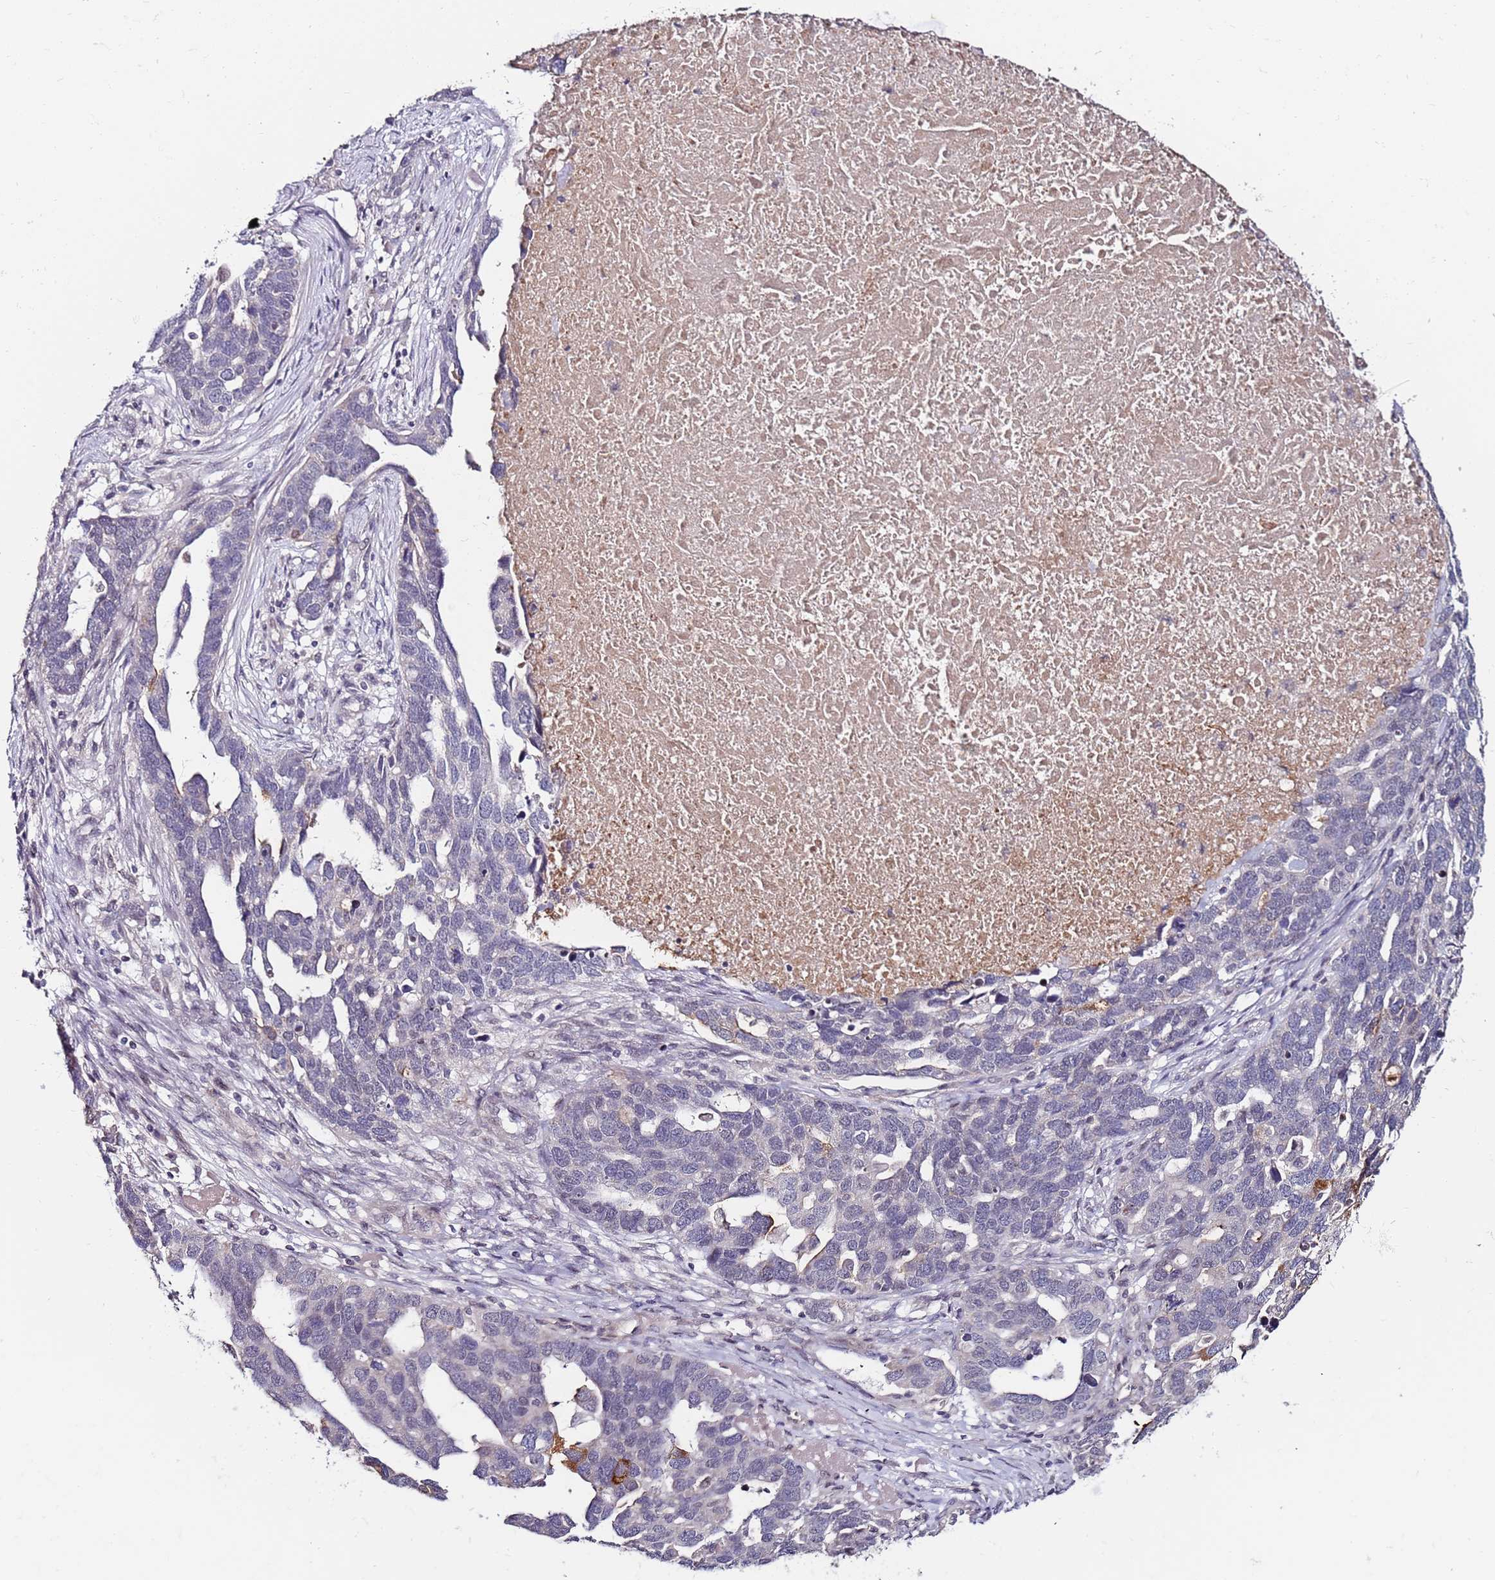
{"staining": {"intensity": "negative", "quantity": "none", "location": "none"}, "tissue": "ovarian cancer", "cell_type": "Tumor cells", "image_type": "cancer", "snomed": [{"axis": "morphology", "description": "Cystadenocarcinoma, serous, NOS"}, {"axis": "topography", "description": "Ovary"}], "caption": "DAB immunohistochemical staining of serous cystadenocarcinoma (ovarian) exhibits no significant positivity in tumor cells.", "gene": "DUSP28", "patient": {"sex": "female", "age": 54}}